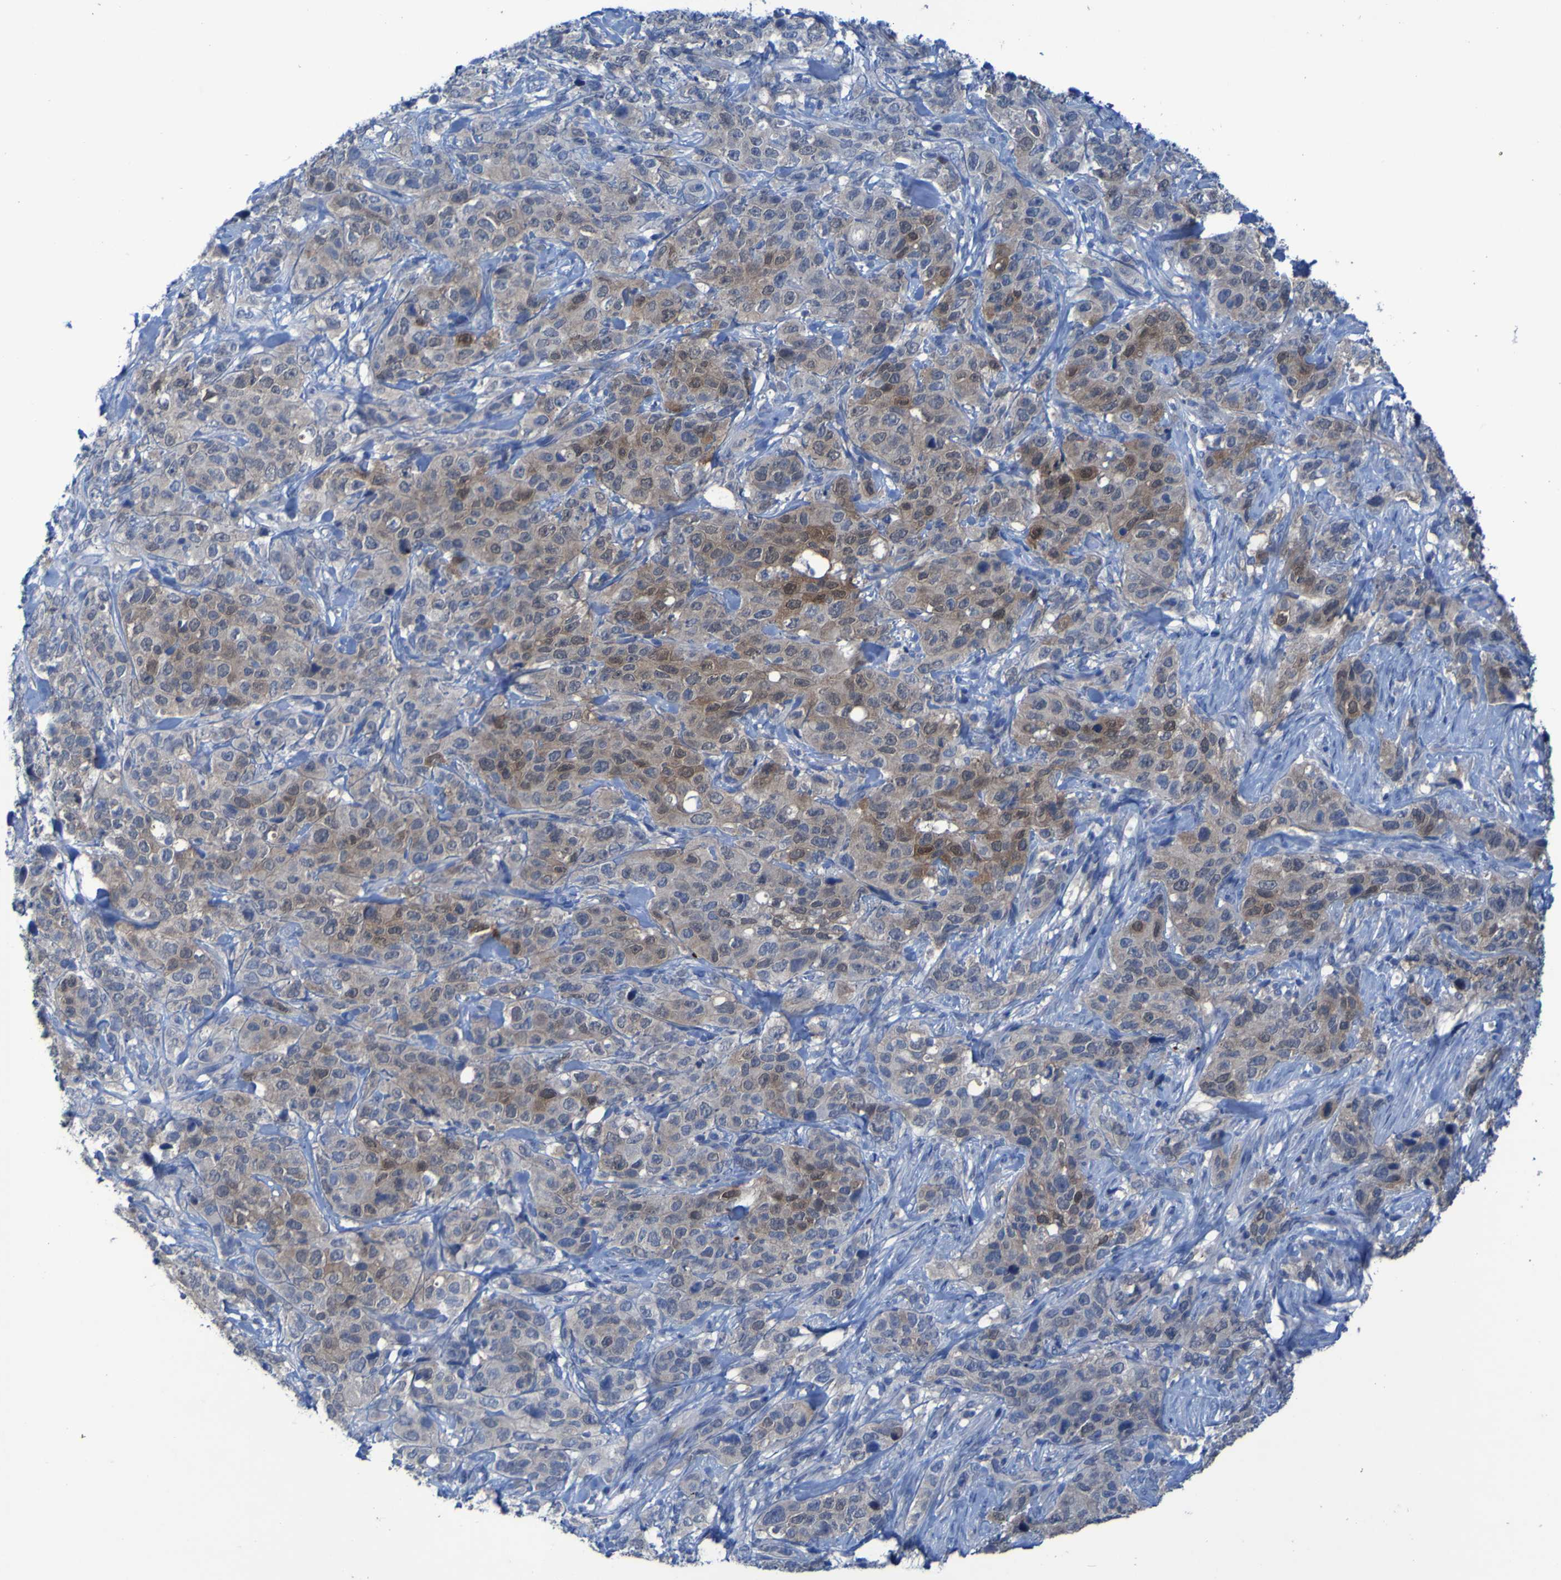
{"staining": {"intensity": "moderate", "quantity": "25%-75%", "location": "cytoplasmic/membranous"}, "tissue": "stomach cancer", "cell_type": "Tumor cells", "image_type": "cancer", "snomed": [{"axis": "morphology", "description": "Adenocarcinoma, NOS"}, {"axis": "topography", "description": "Stomach"}], "caption": "Stomach cancer stained with immunohistochemistry reveals moderate cytoplasmic/membranous staining in about 25%-75% of tumor cells.", "gene": "SGK2", "patient": {"sex": "male", "age": 48}}